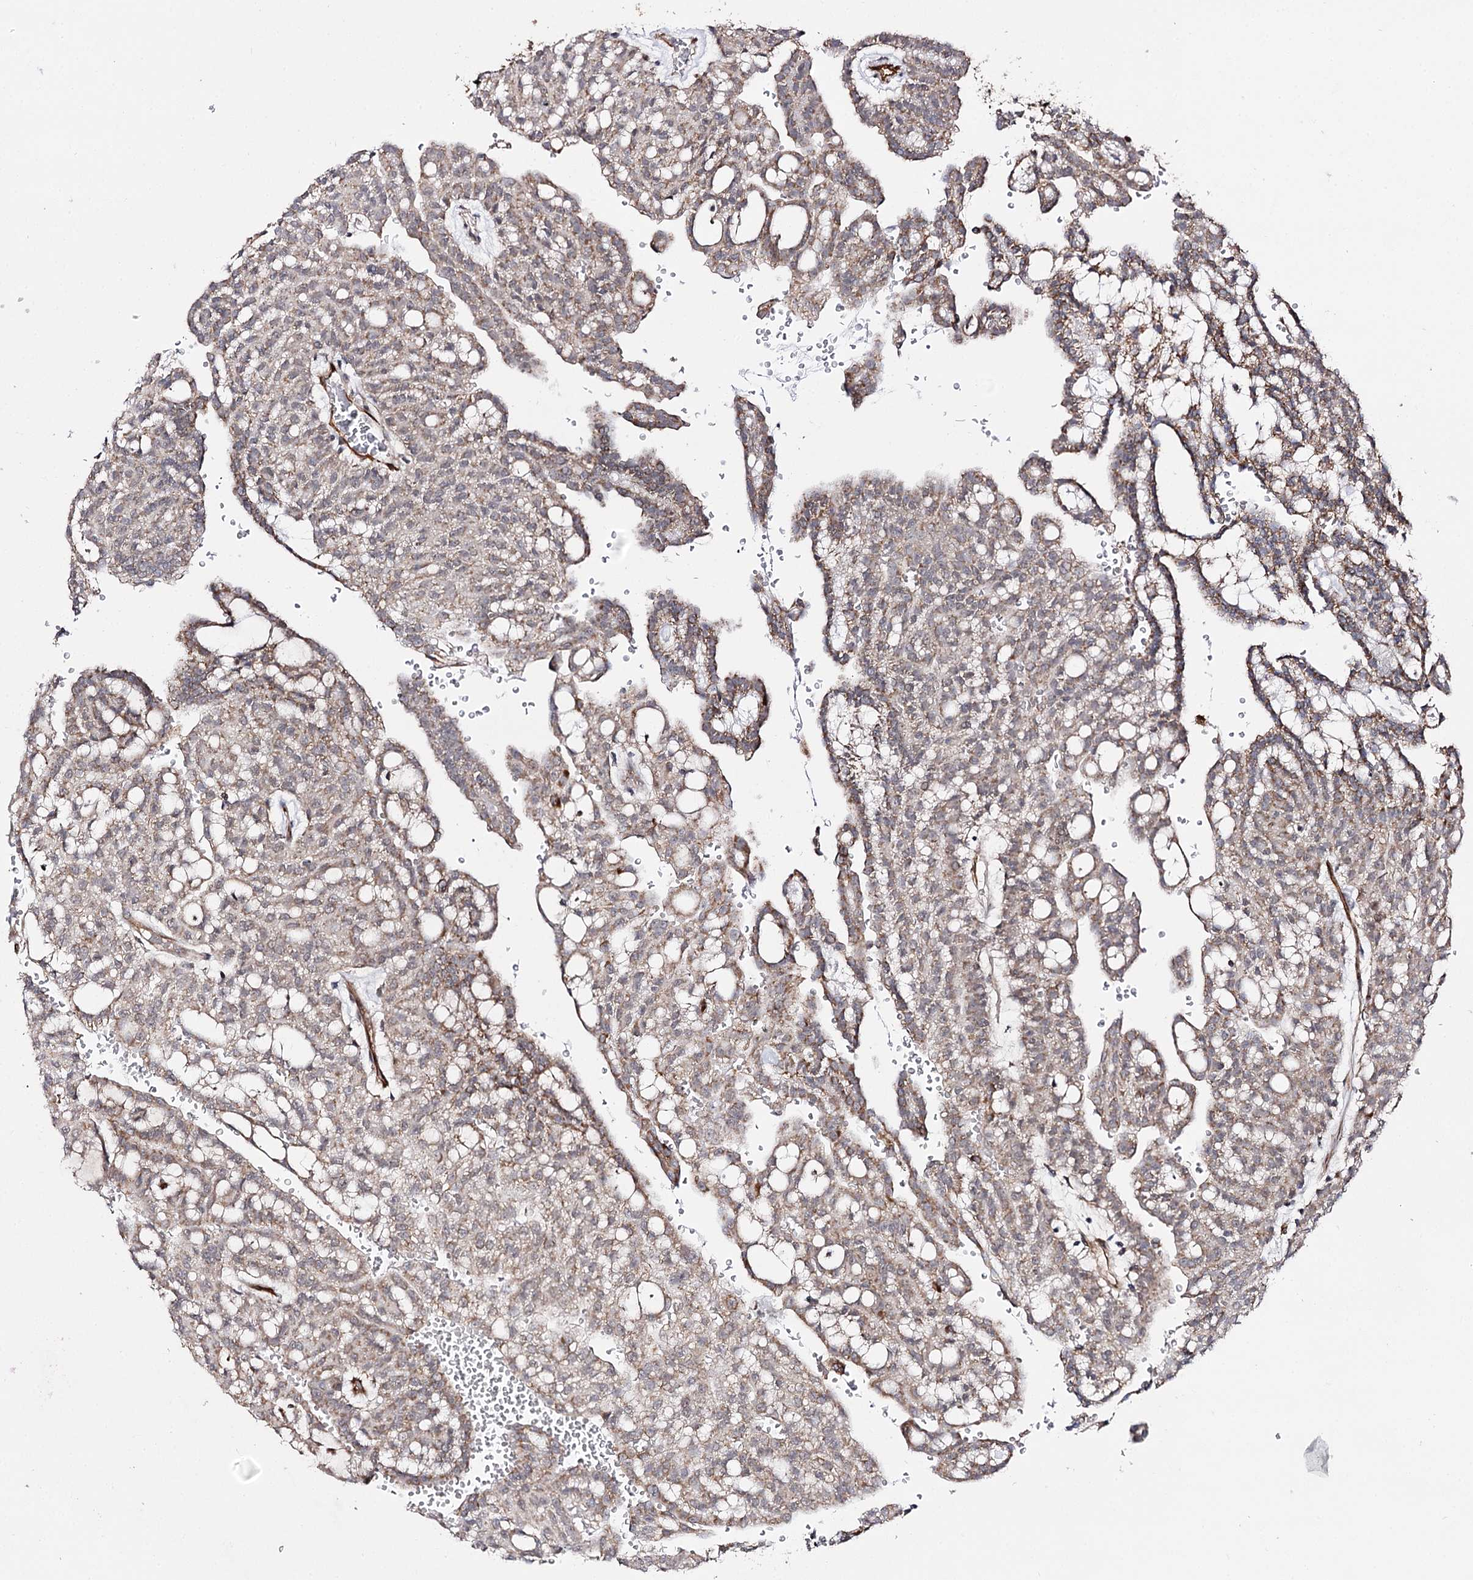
{"staining": {"intensity": "weak", "quantity": ">75%", "location": "cytoplasmic/membranous"}, "tissue": "renal cancer", "cell_type": "Tumor cells", "image_type": "cancer", "snomed": [{"axis": "morphology", "description": "Adenocarcinoma, NOS"}, {"axis": "topography", "description": "Kidney"}], "caption": "Immunohistochemical staining of human renal adenocarcinoma reveals low levels of weak cytoplasmic/membranous protein staining in approximately >75% of tumor cells.", "gene": "CBR4", "patient": {"sex": "male", "age": 63}}